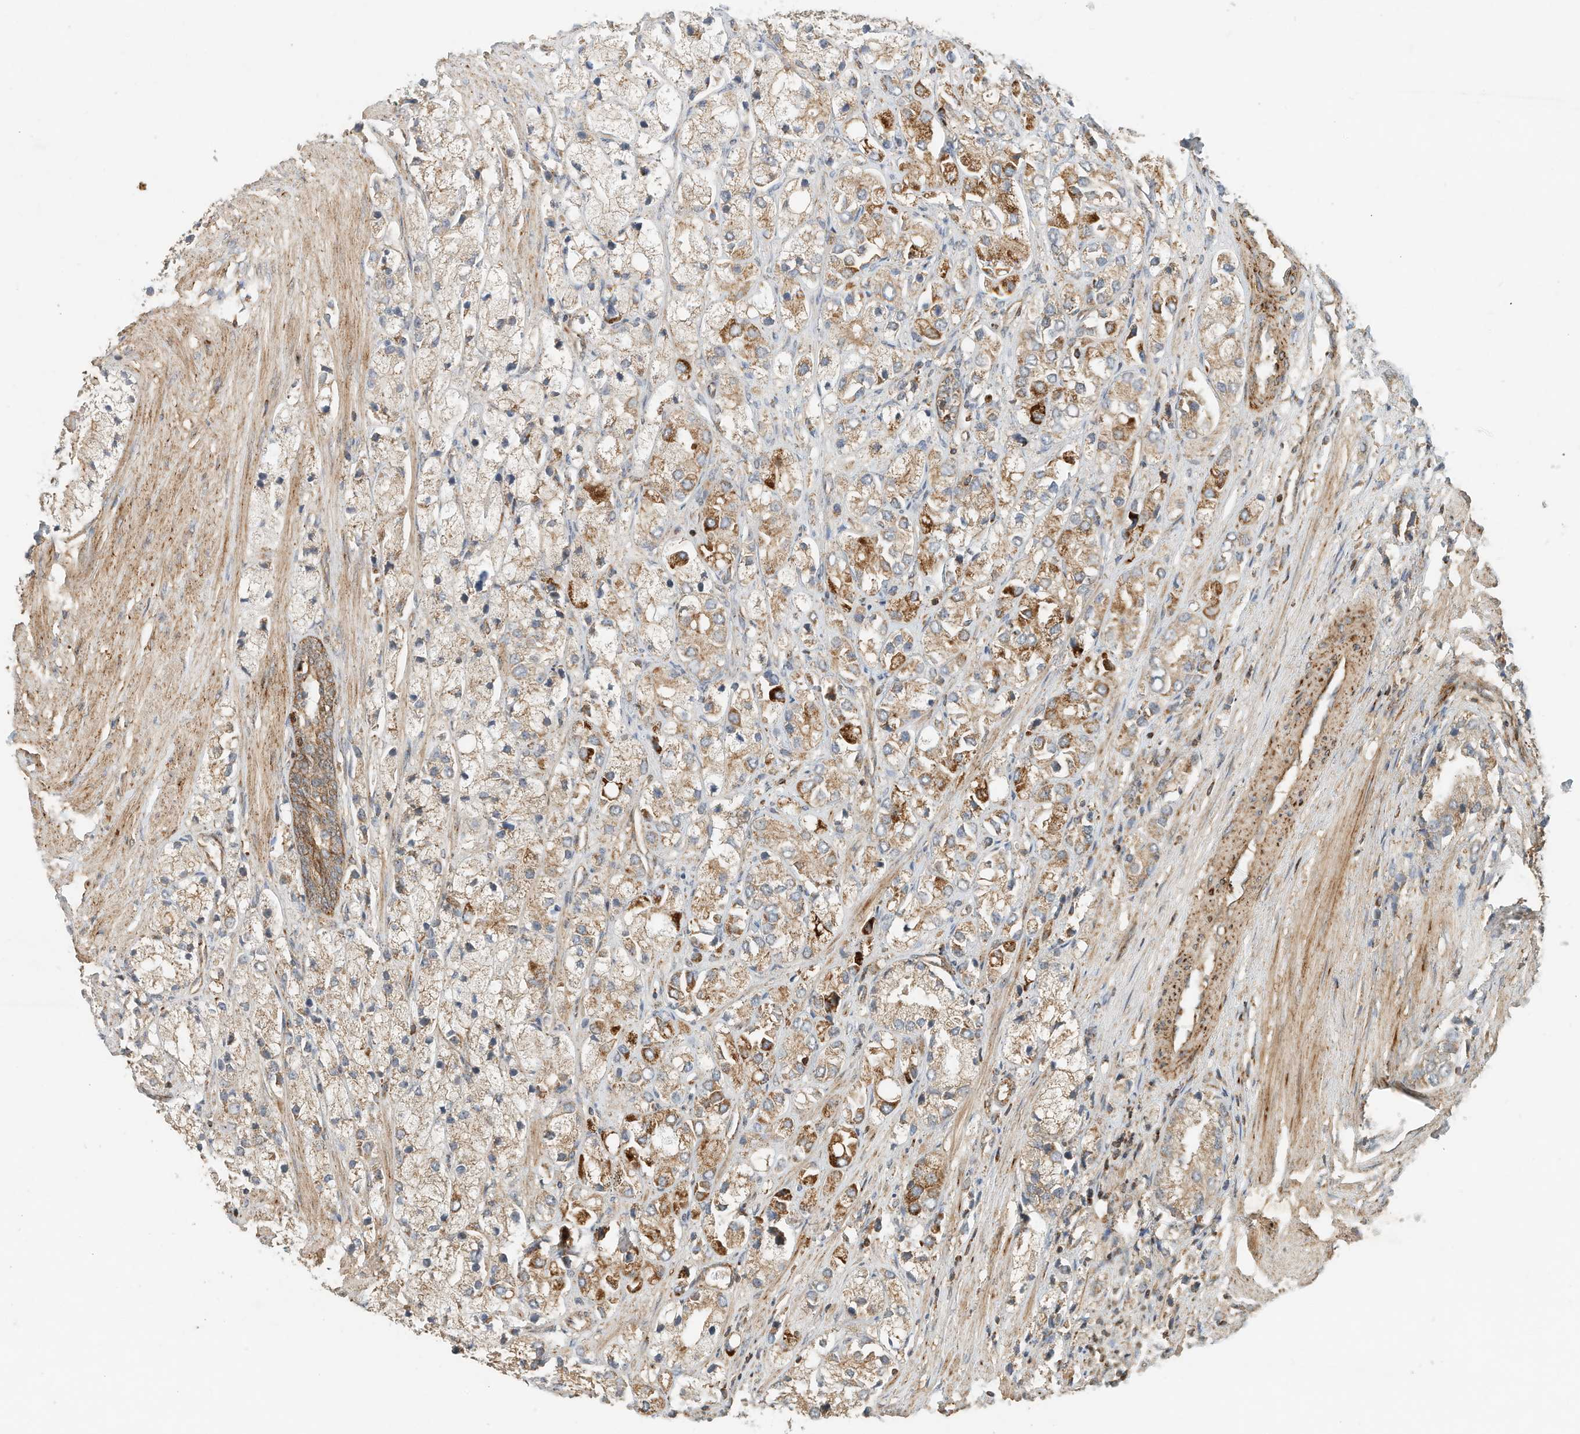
{"staining": {"intensity": "moderate", "quantity": "<25%", "location": "cytoplasmic/membranous"}, "tissue": "prostate cancer", "cell_type": "Tumor cells", "image_type": "cancer", "snomed": [{"axis": "morphology", "description": "Adenocarcinoma, High grade"}, {"axis": "topography", "description": "Prostate"}], "caption": "Prostate cancer stained with a protein marker demonstrates moderate staining in tumor cells.", "gene": "CPAMD8", "patient": {"sex": "male", "age": 50}}